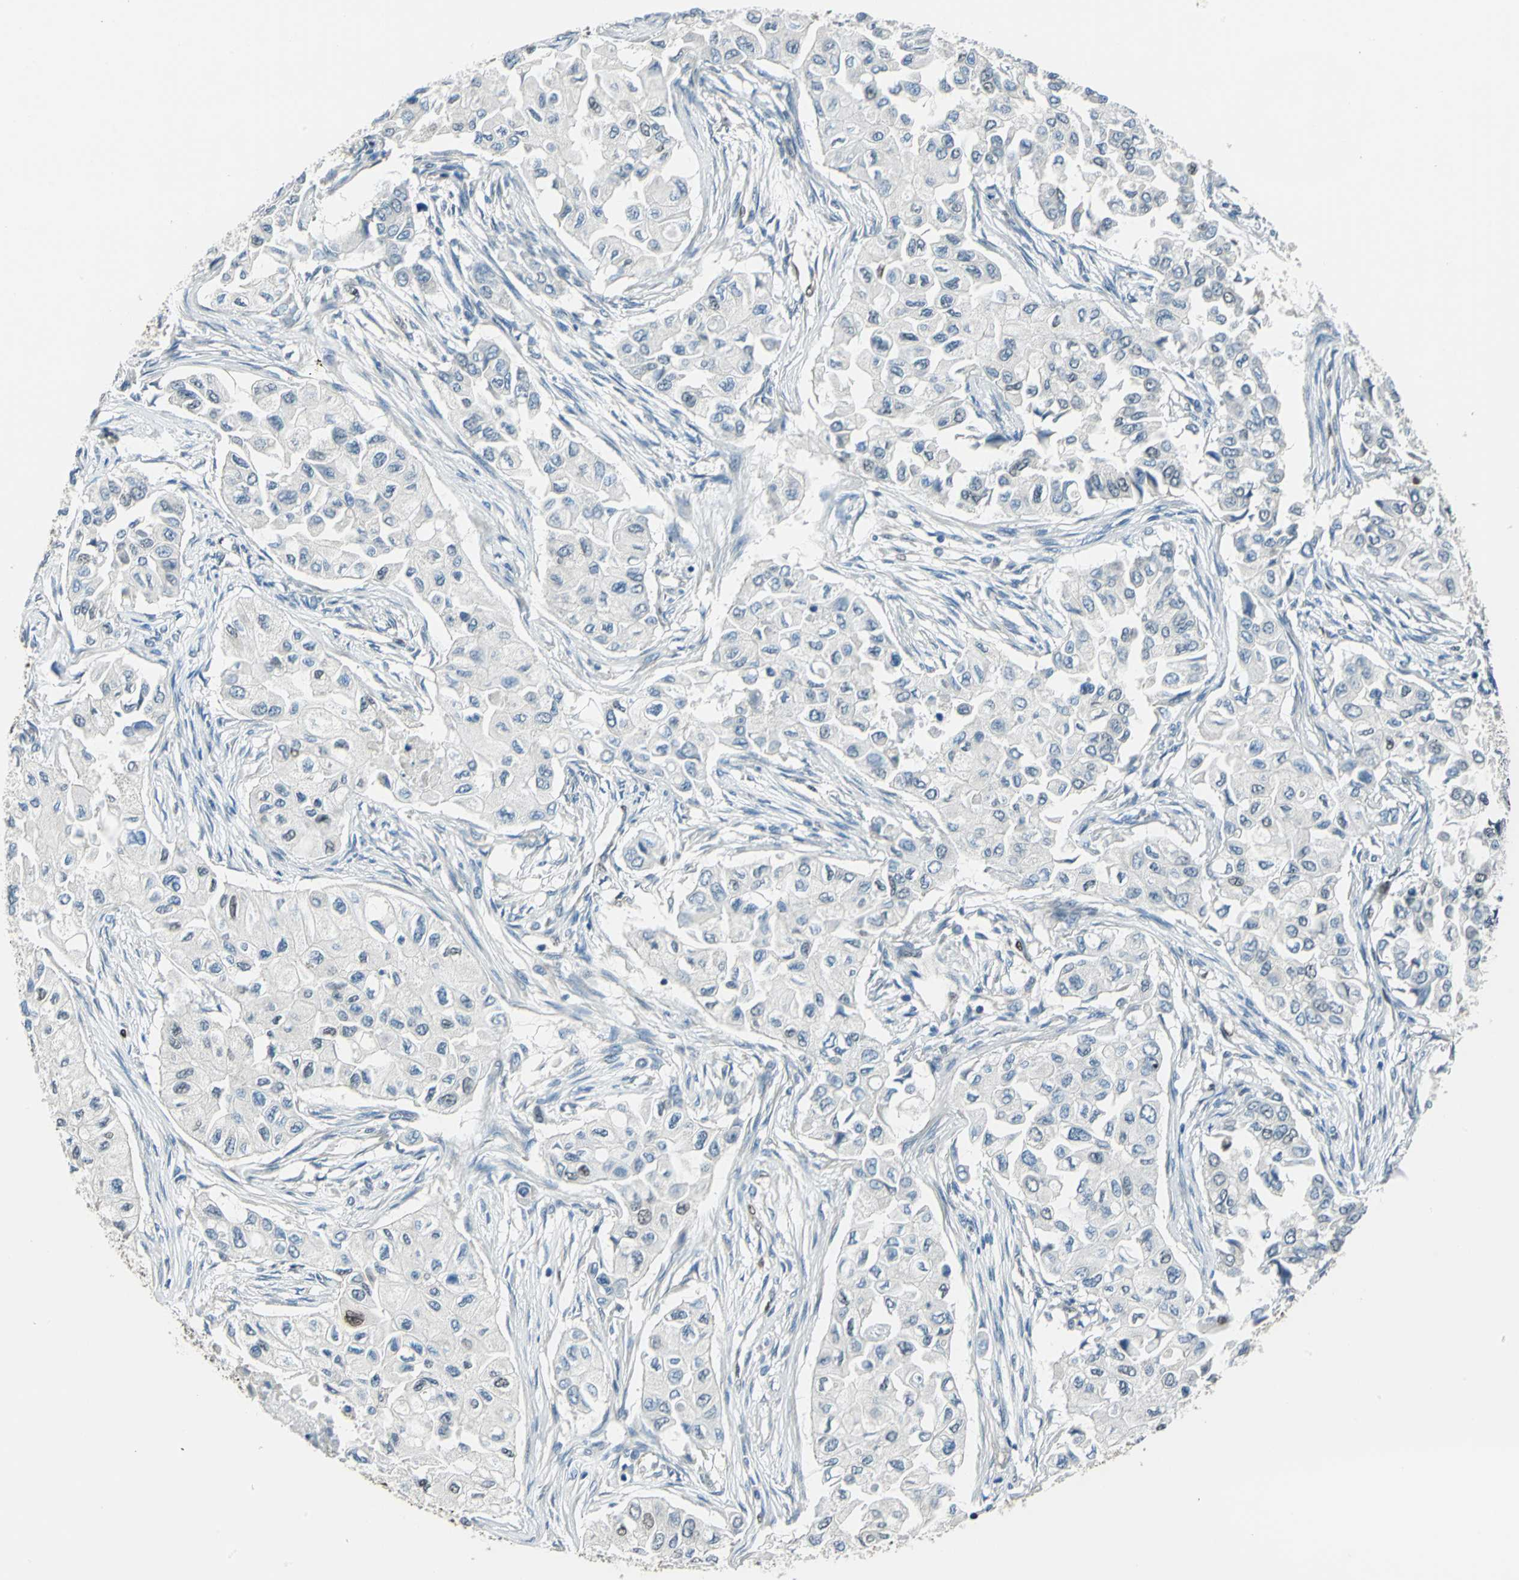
{"staining": {"intensity": "negative", "quantity": "none", "location": "none"}, "tissue": "breast cancer", "cell_type": "Tumor cells", "image_type": "cancer", "snomed": [{"axis": "morphology", "description": "Normal tissue, NOS"}, {"axis": "morphology", "description": "Duct carcinoma"}, {"axis": "topography", "description": "Breast"}], "caption": "The image demonstrates no significant staining in tumor cells of infiltrating ductal carcinoma (breast).", "gene": "NFIA", "patient": {"sex": "female", "age": 49}}